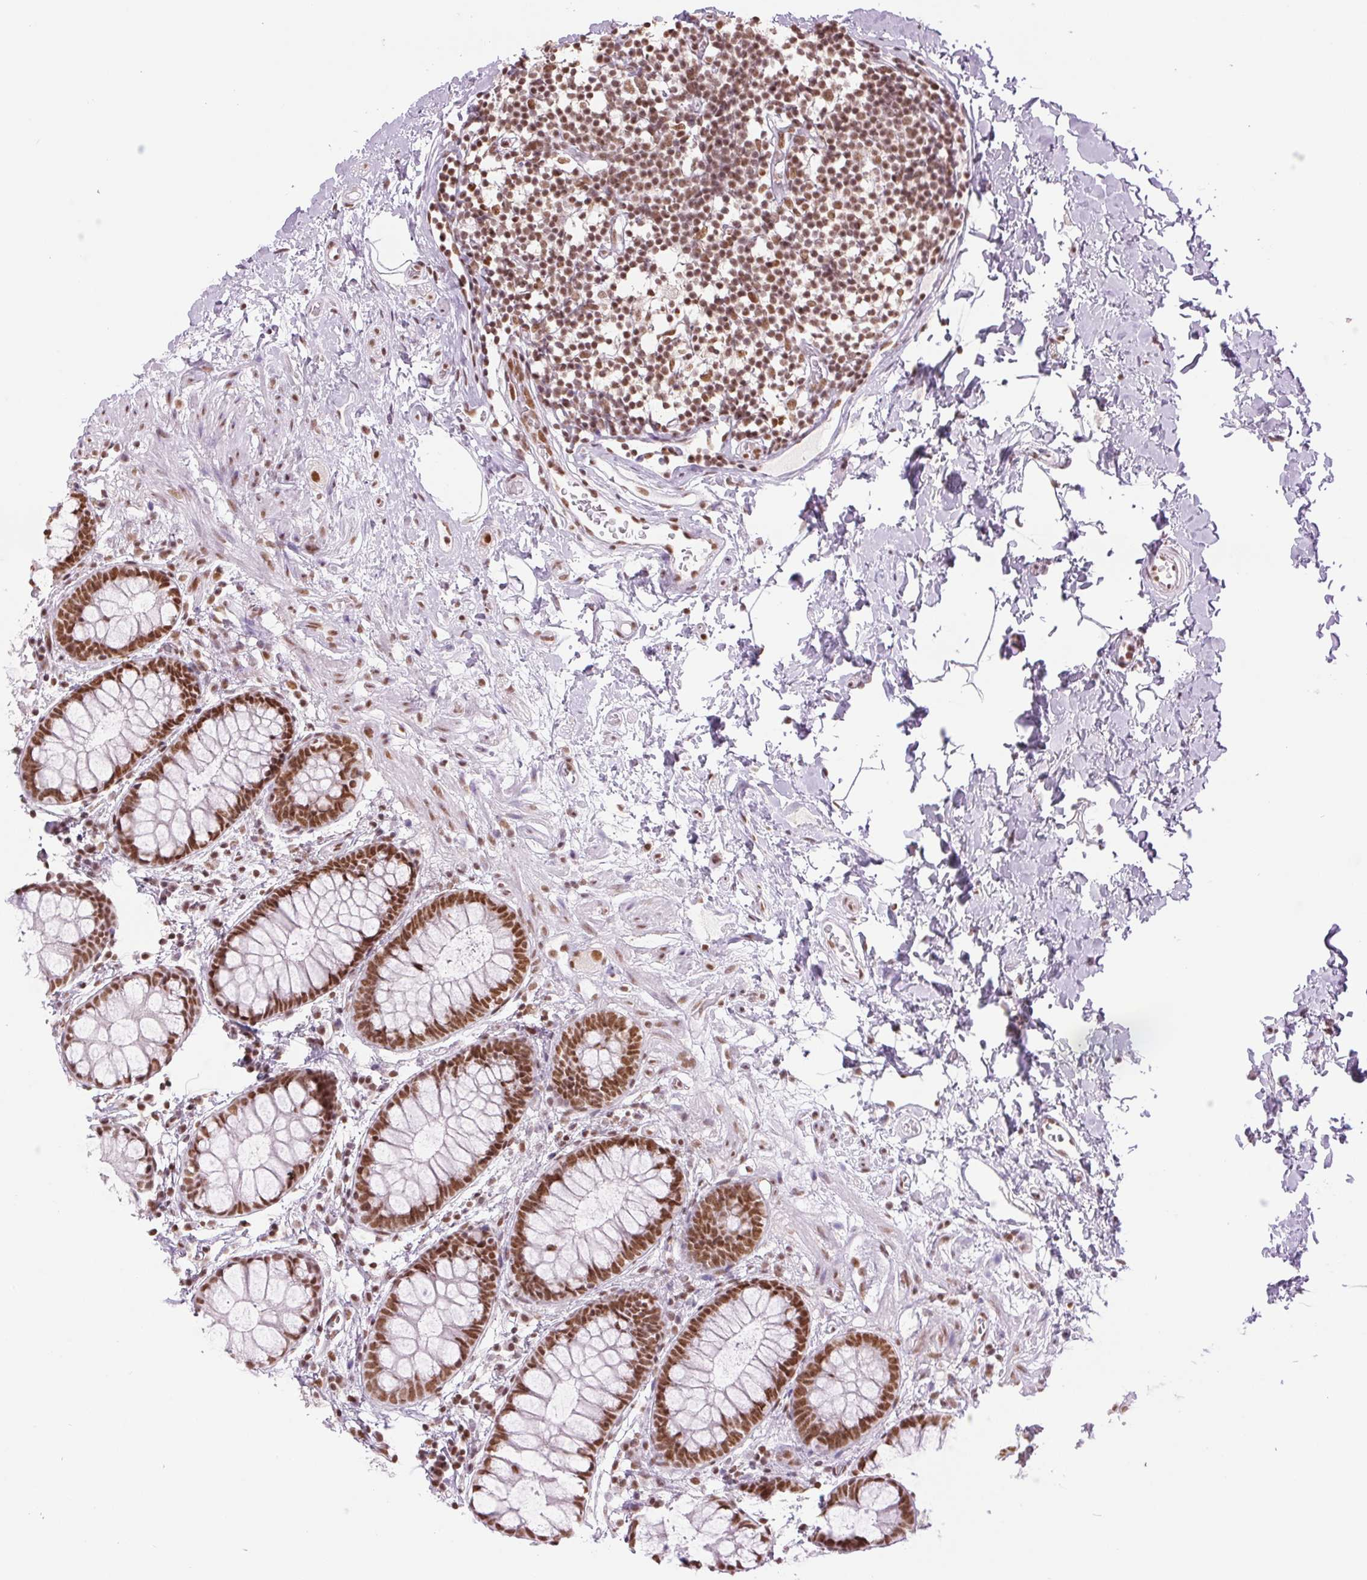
{"staining": {"intensity": "strong", "quantity": ">75%", "location": "nuclear"}, "tissue": "rectum", "cell_type": "Glandular cells", "image_type": "normal", "snomed": [{"axis": "morphology", "description": "Normal tissue, NOS"}, {"axis": "topography", "description": "Rectum"}], "caption": "Protein staining reveals strong nuclear staining in about >75% of glandular cells in benign rectum. (DAB IHC with brightfield microscopy, high magnification).", "gene": "ZFR2", "patient": {"sex": "female", "age": 62}}